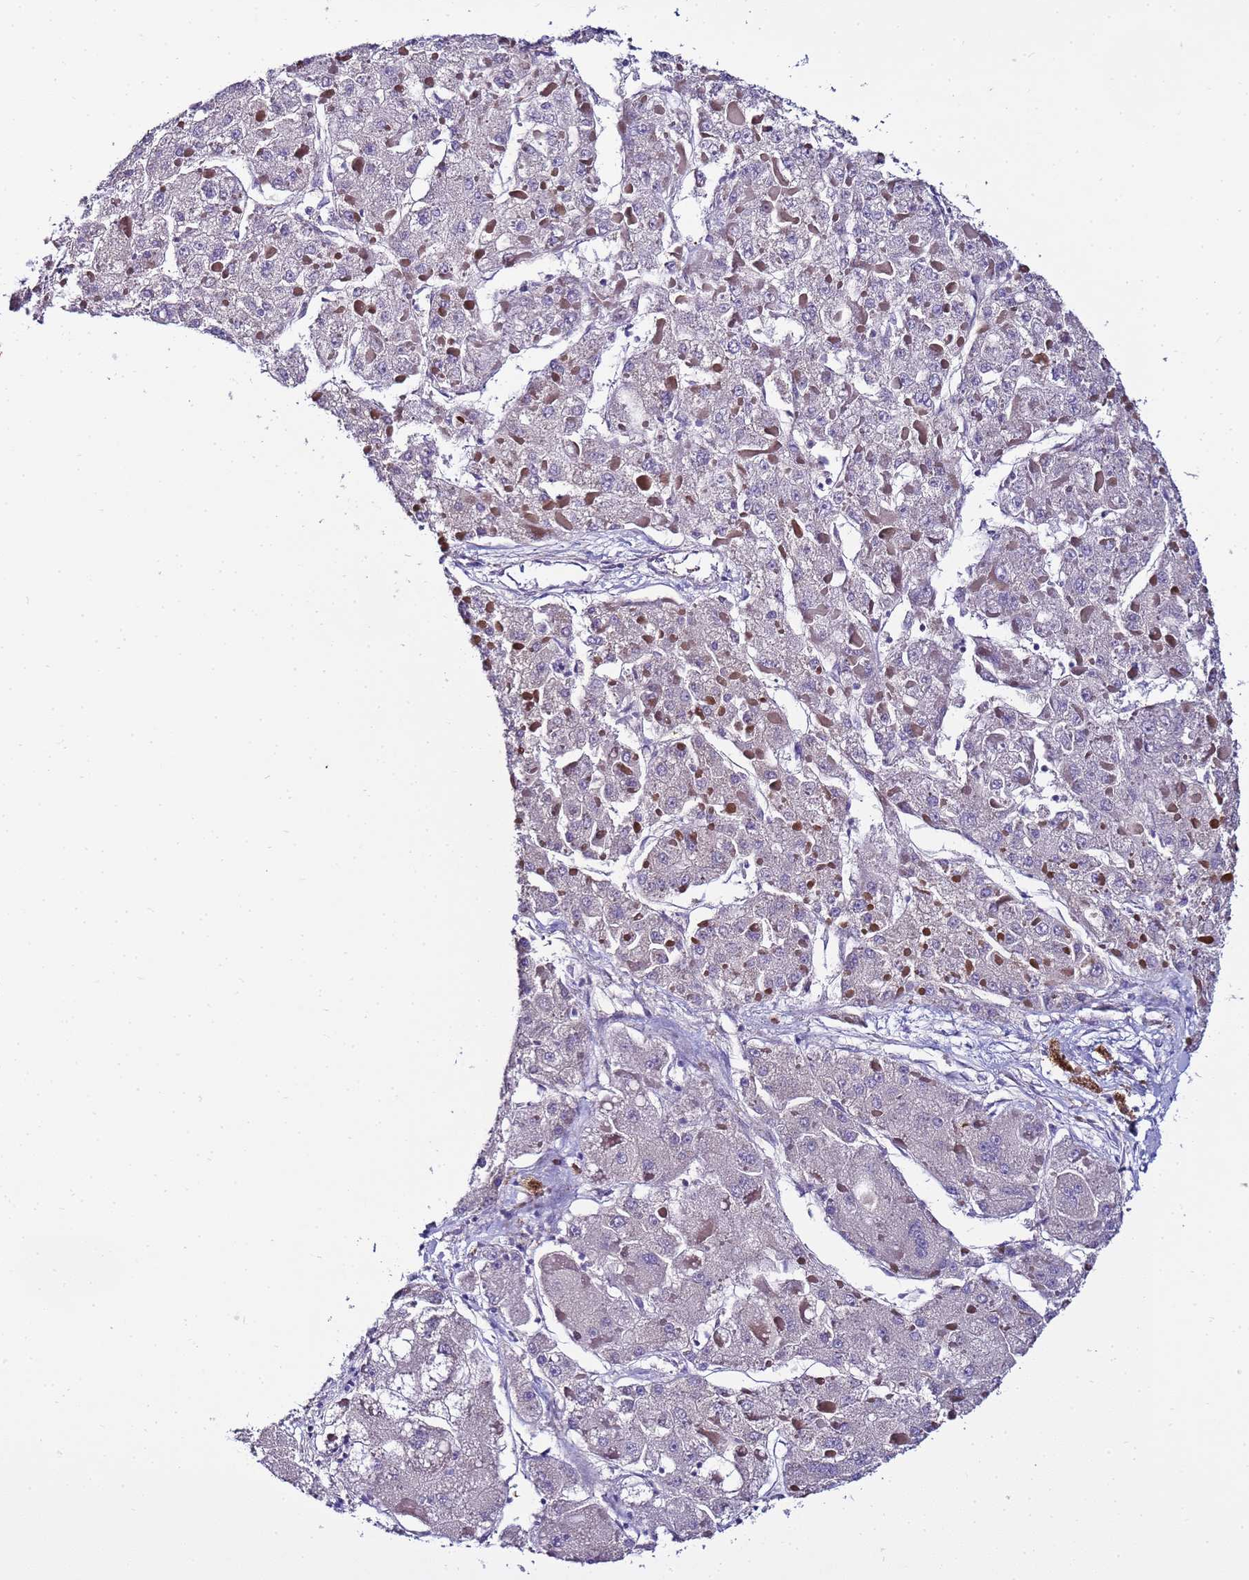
{"staining": {"intensity": "negative", "quantity": "none", "location": "none"}, "tissue": "liver cancer", "cell_type": "Tumor cells", "image_type": "cancer", "snomed": [{"axis": "morphology", "description": "Carcinoma, Hepatocellular, NOS"}, {"axis": "topography", "description": "Liver"}], "caption": "Tumor cells are negative for brown protein staining in hepatocellular carcinoma (liver).", "gene": "FAM166B", "patient": {"sex": "female", "age": 73}}